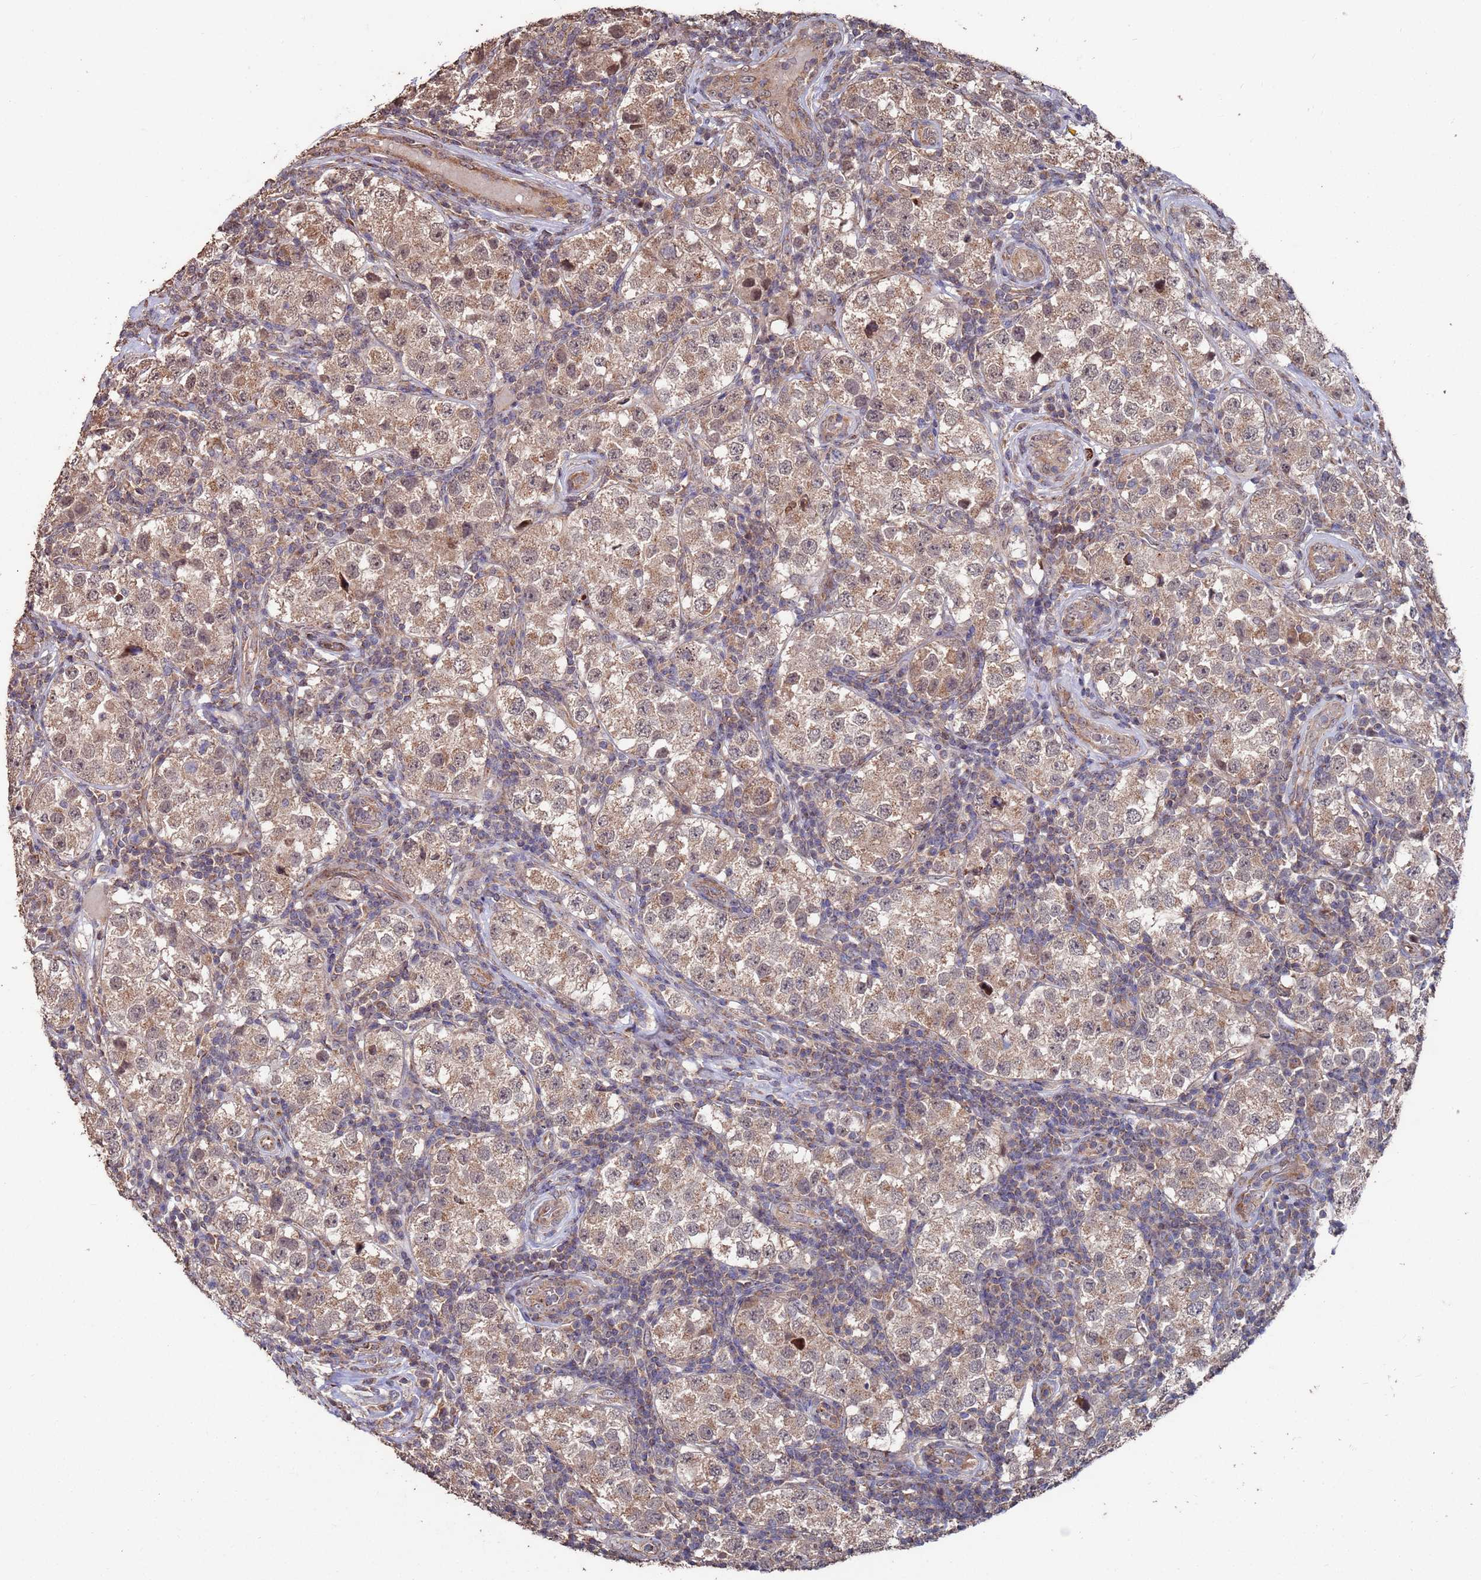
{"staining": {"intensity": "weak", "quantity": ">75%", "location": "cytoplasmic/membranous"}, "tissue": "testis cancer", "cell_type": "Tumor cells", "image_type": "cancer", "snomed": [{"axis": "morphology", "description": "Seminoma, NOS"}, {"axis": "topography", "description": "Testis"}], "caption": "IHC (DAB) staining of human testis seminoma demonstrates weak cytoplasmic/membranous protein staining in approximately >75% of tumor cells.", "gene": "PRR7", "patient": {"sex": "male", "age": 34}}